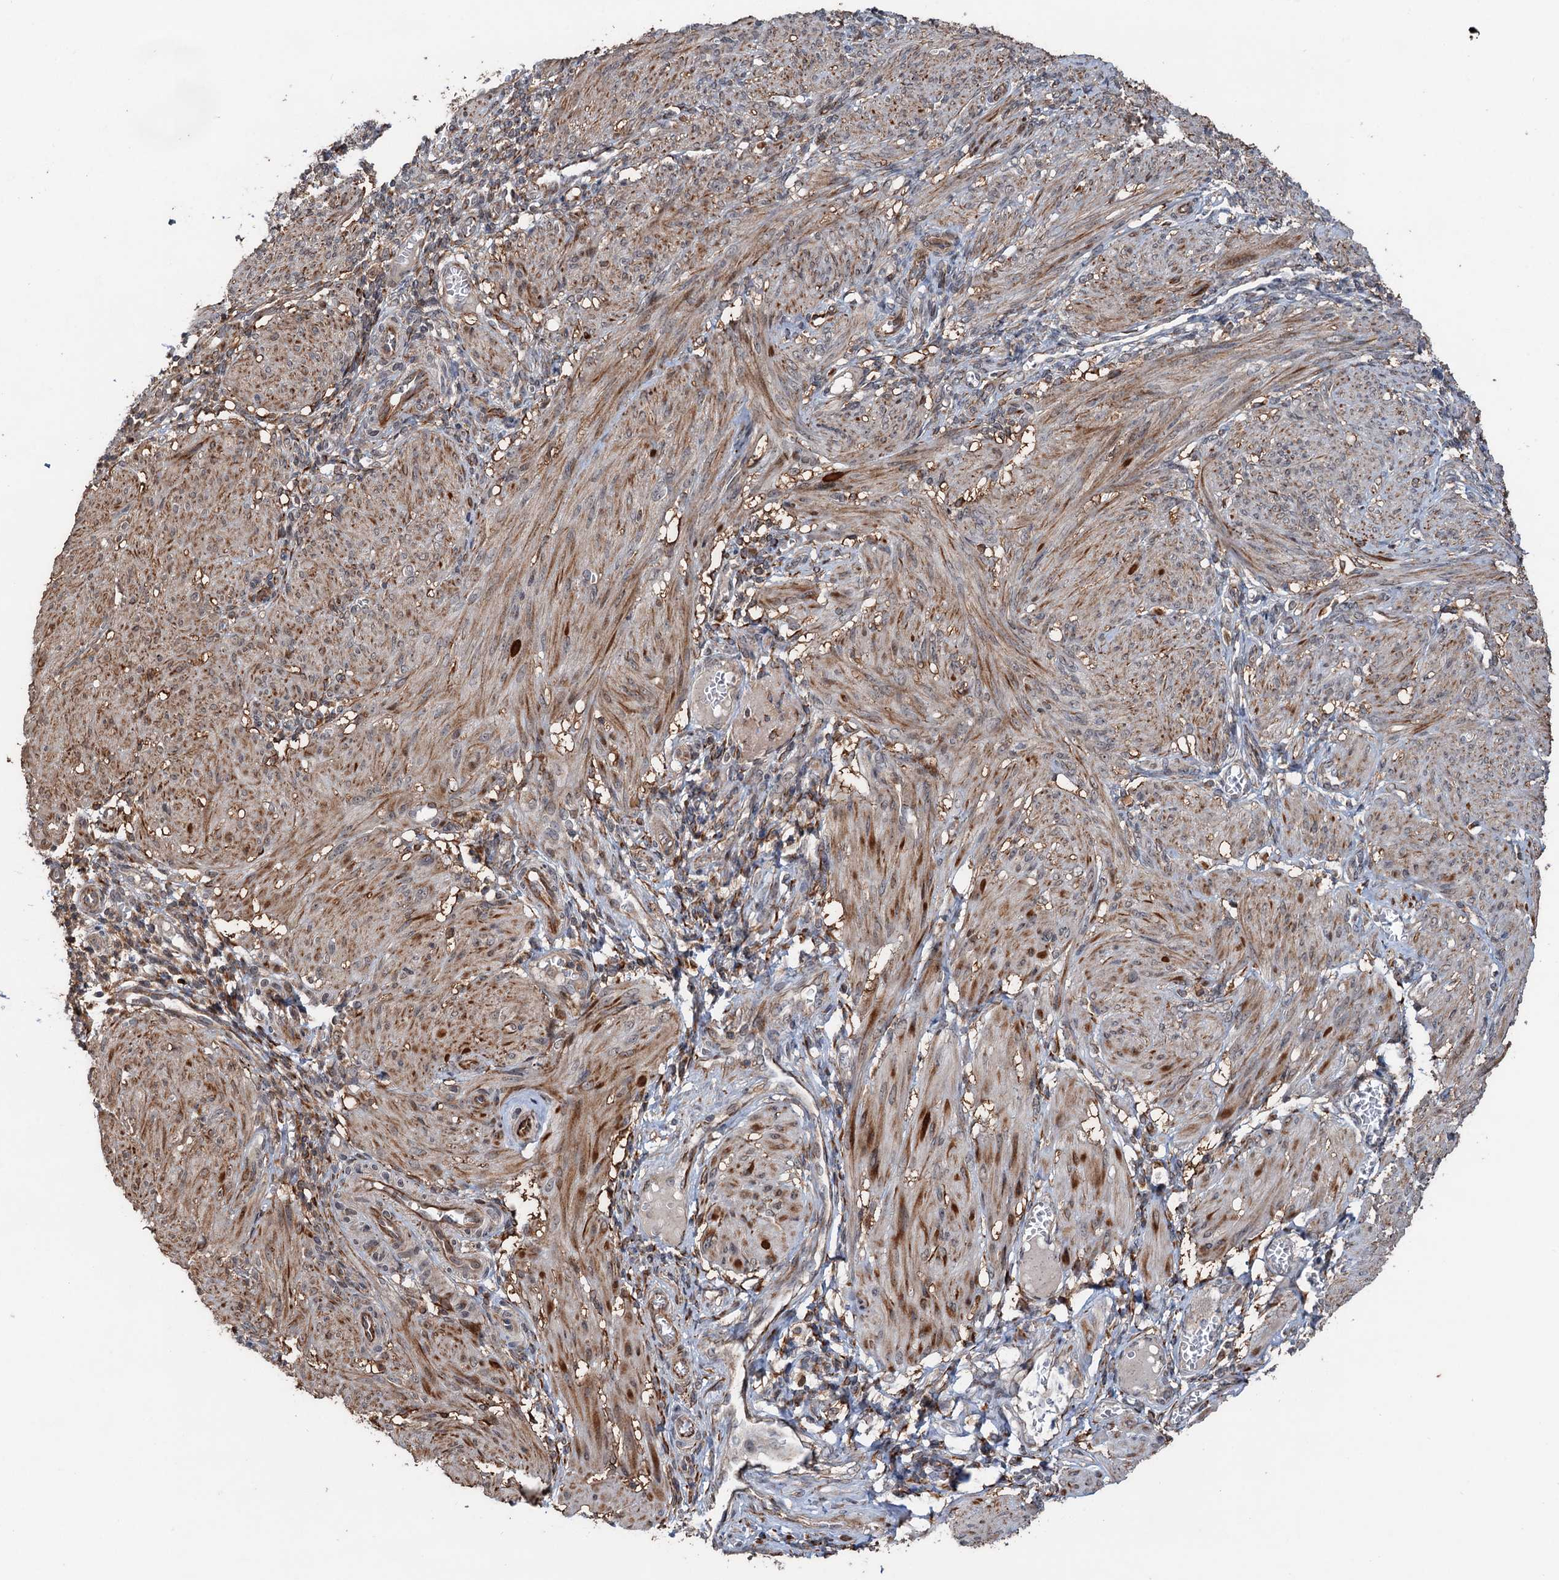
{"staining": {"intensity": "moderate", "quantity": ">75%", "location": "cytoplasmic/membranous,nuclear"}, "tissue": "smooth muscle", "cell_type": "Smooth muscle cells", "image_type": "normal", "snomed": [{"axis": "morphology", "description": "Normal tissue, NOS"}, {"axis": "topography", "description": "Smooth muscle"}], "caption": "Protein staining shows moderate cytoplasmic/membranous,nuclear expression in approximately >75% of smooth muscle cells in benign smooth muscle.", "gene": "TMA16", "patient": {"sex": "female", "age": 39}}